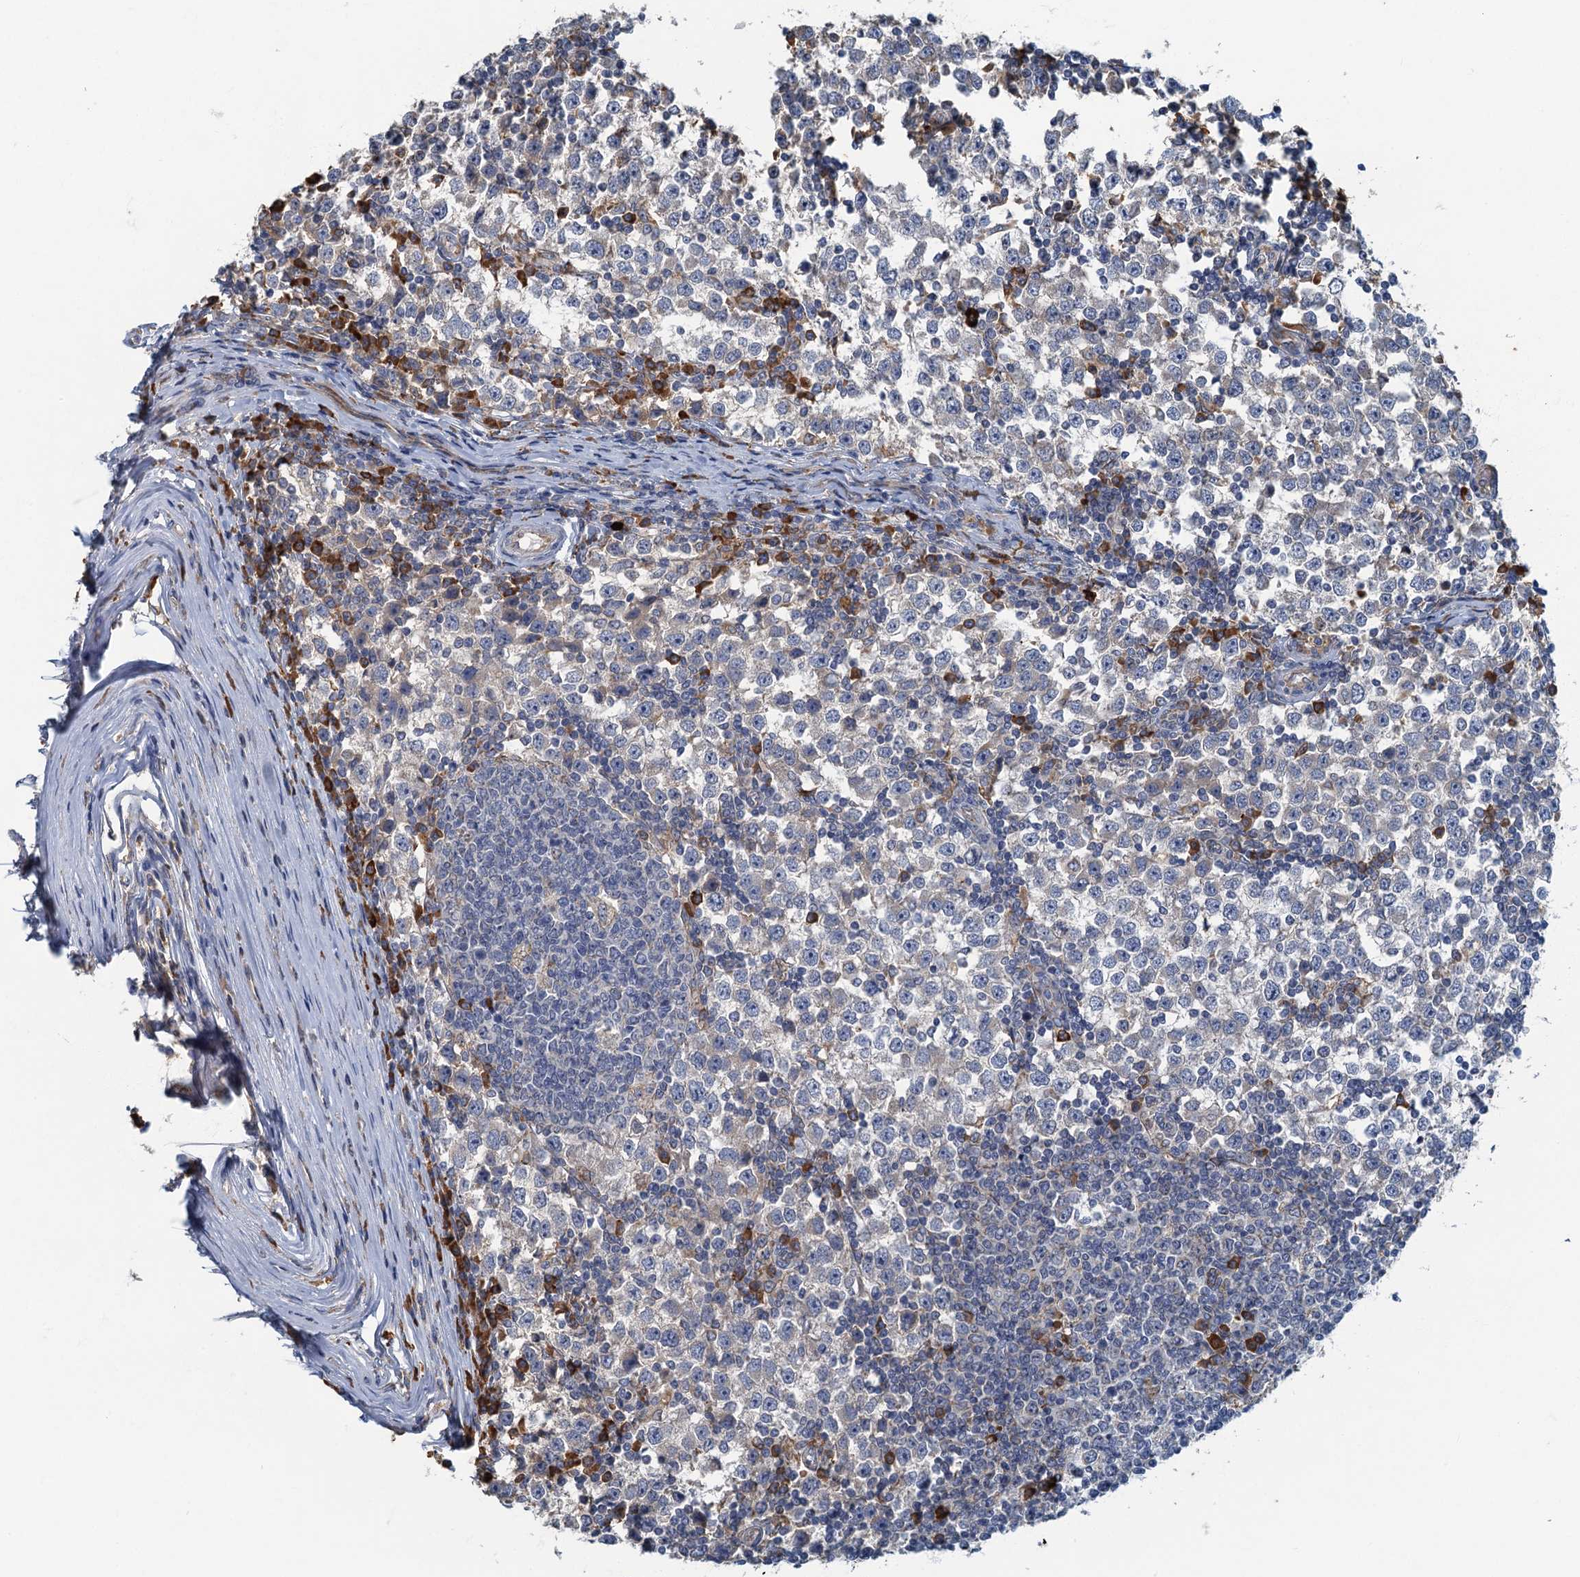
{"staining": {"intensity": "negative", "quantity": "none", "location": "none"}, "tissue": "testis cancer", "cell_type": "Tumor cells", "image_type": "cancer", "snomed": [{"axis": "morphology", "description": "Seminoma, NOS"}, {"axis": "topography", "description": "Testis"}], "caption": "Seminoma (testis) was stained to show a protein in brown. There is no significant positivity in tumor cells.", "gene": "SPDYC", "patient": {"sex": "male", "age": 65}}